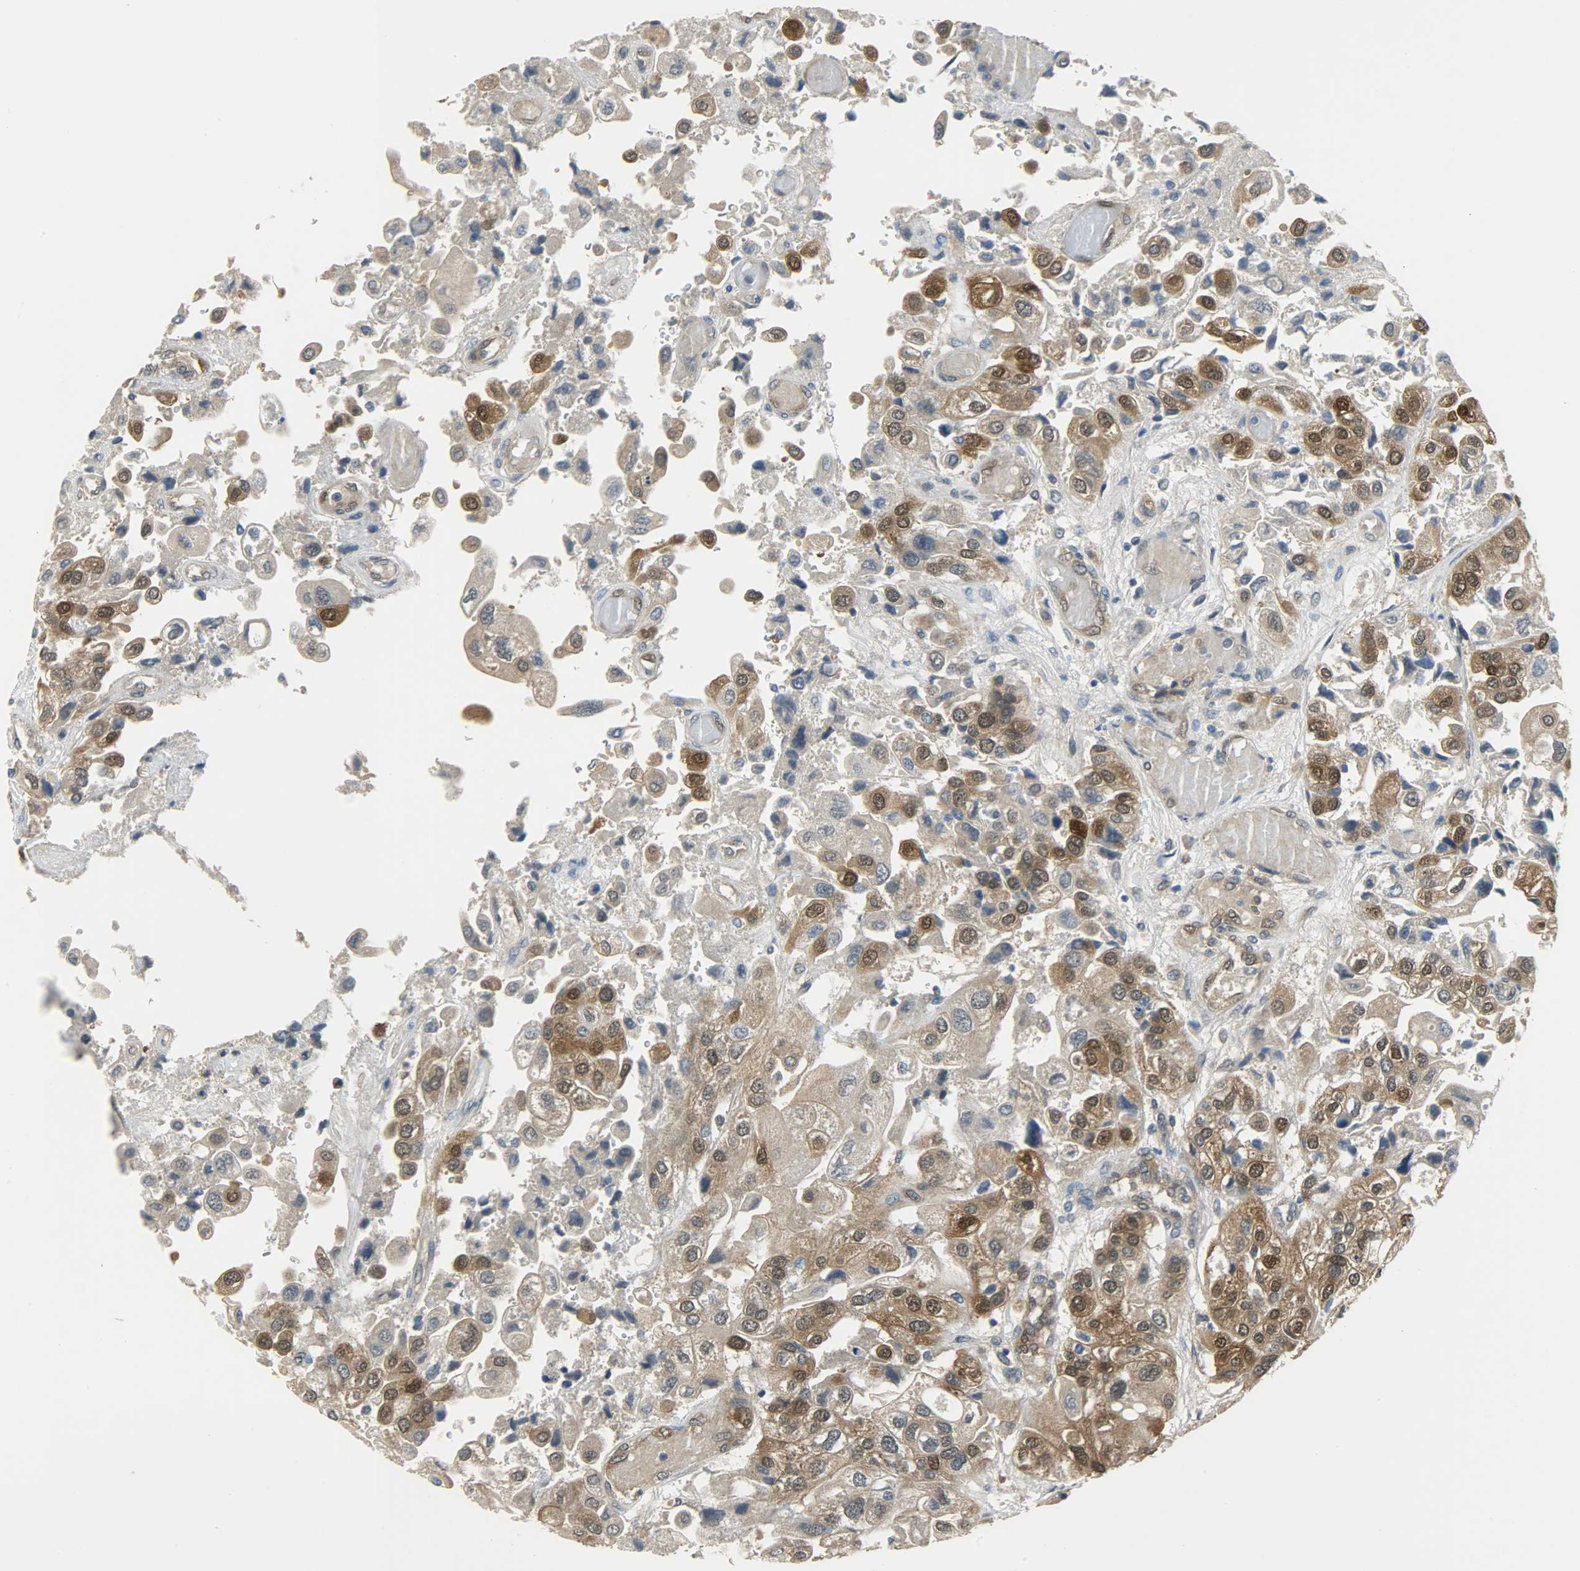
{"staining": {"intensity": "strong", "quantity": "25%-75%", "location": "cytoplasmic/membranous,nuclear"}, "tissue": "urothelial cancer", "cell_type": "Tumor cells", "image_type": "cancer", "snomed": [{"axis": "morphology", "description": "Urothelial carcinoma, High grade"}, {"axis": "topography", "description": "Urinary bladder"}], "caption": "The photomicrograph demonstrates staining of urothelial cancer, revealing strong cytoplasmic/membranous and nuclear protein expression (brown color) within tumor cells.", "gene": "EIF4EBP1", "patient": {"sex": "female", "age": 64}}